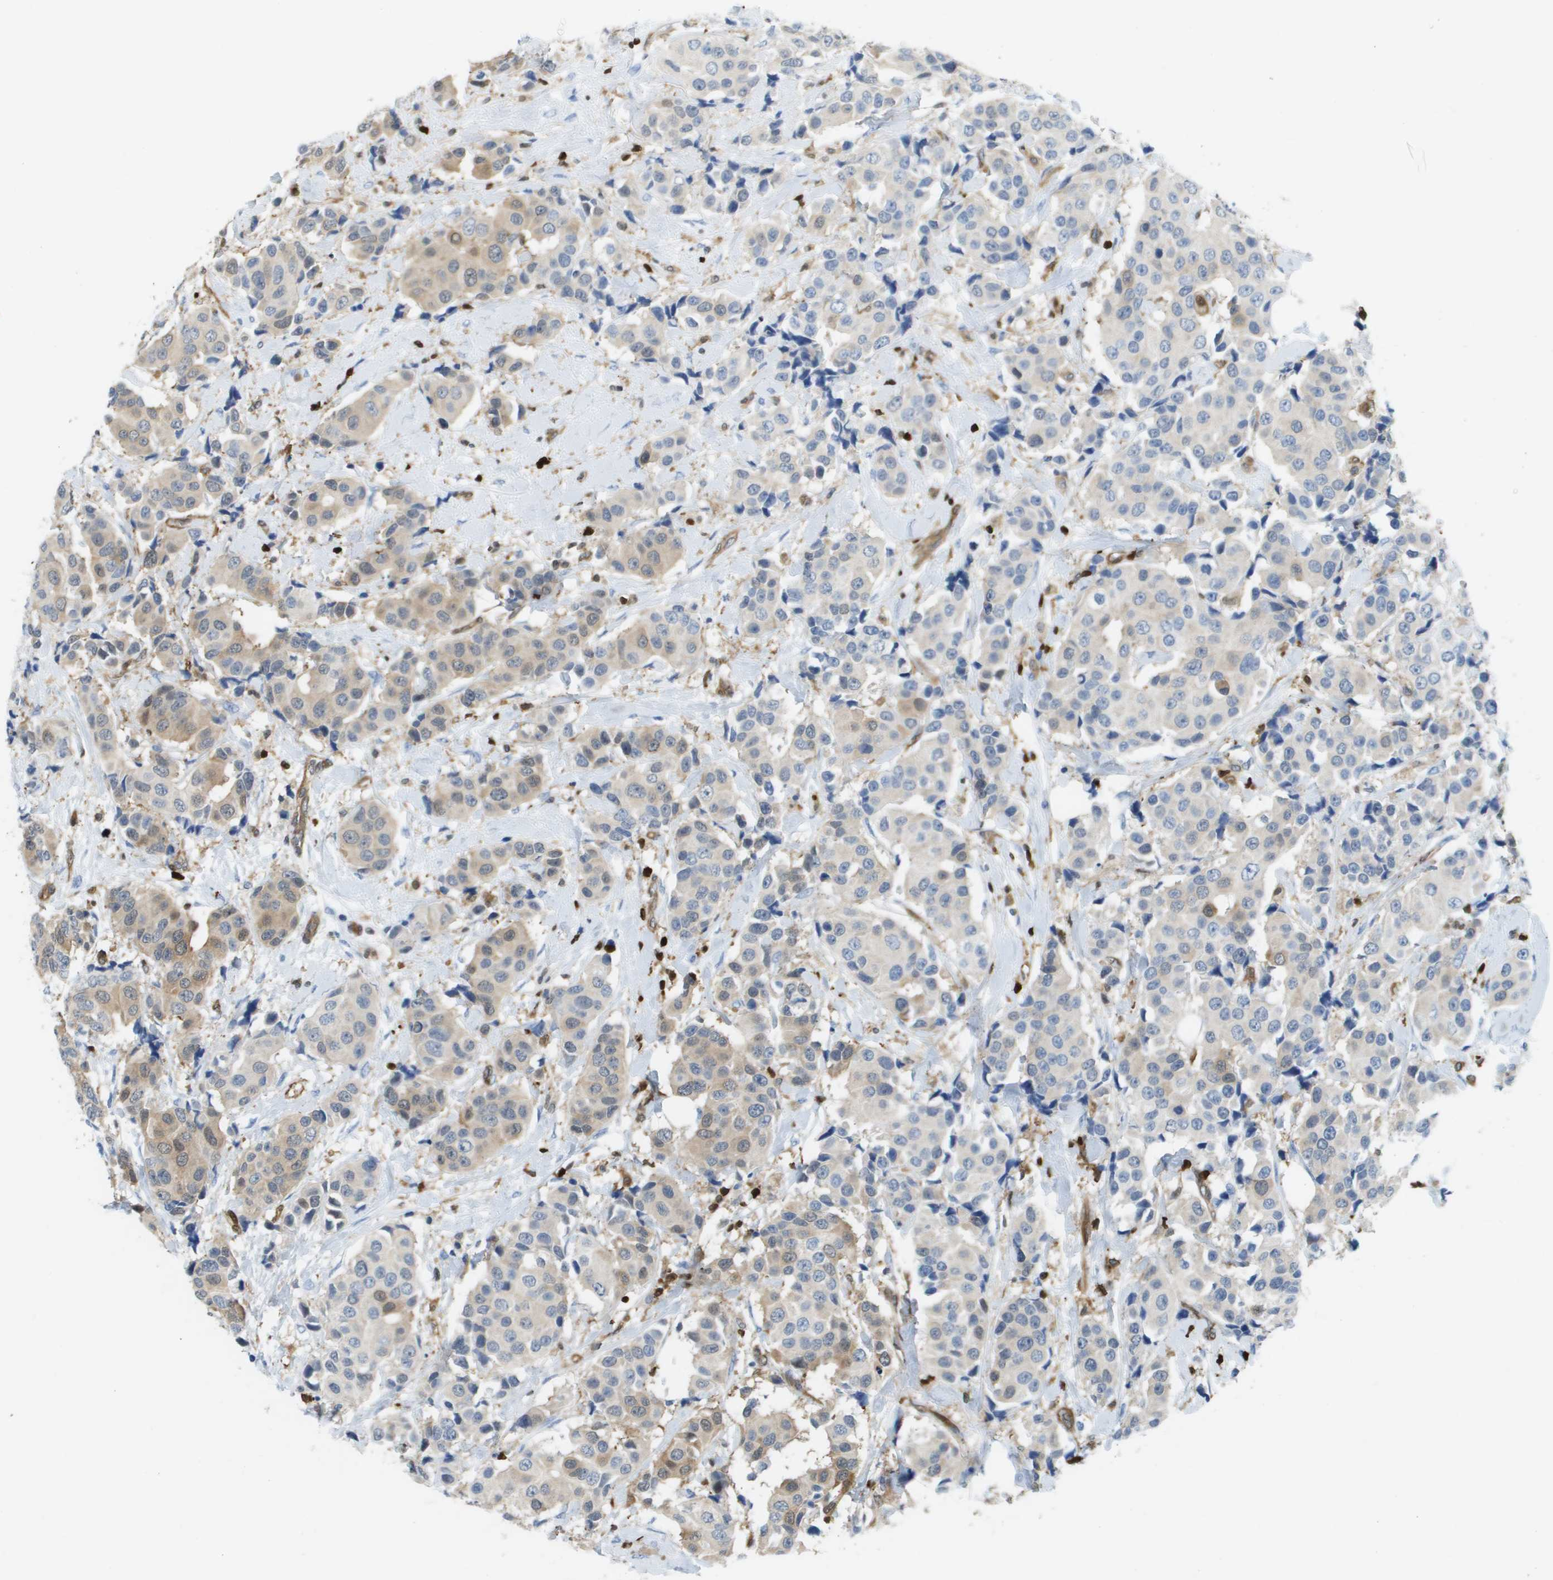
{"staining": {"intensity": "weak", "quantity": "25%-75%", "location": "cytoplasmic/membranous"}, "tissue": "breast cancer", "cell_type": "Tumor cells", "image_type": "cancer", "snomed": [{"axis": "morphology", "description": "Normal tissue, NOS"}, {"axis": "morphology", "description": "Duct carcinoma"}, {"axis": "topography", "description": "Breast"}], "caption": "Immunohistochemistry (IHC) of human breast cancer (invasive ductal carcinoma) exhibits low levels of weak cytoplasmic/membranous staining in about 25%-75% of tumor cells.", "gene": "DOCK5", "patient": {"sex": "female", "age": 39}}